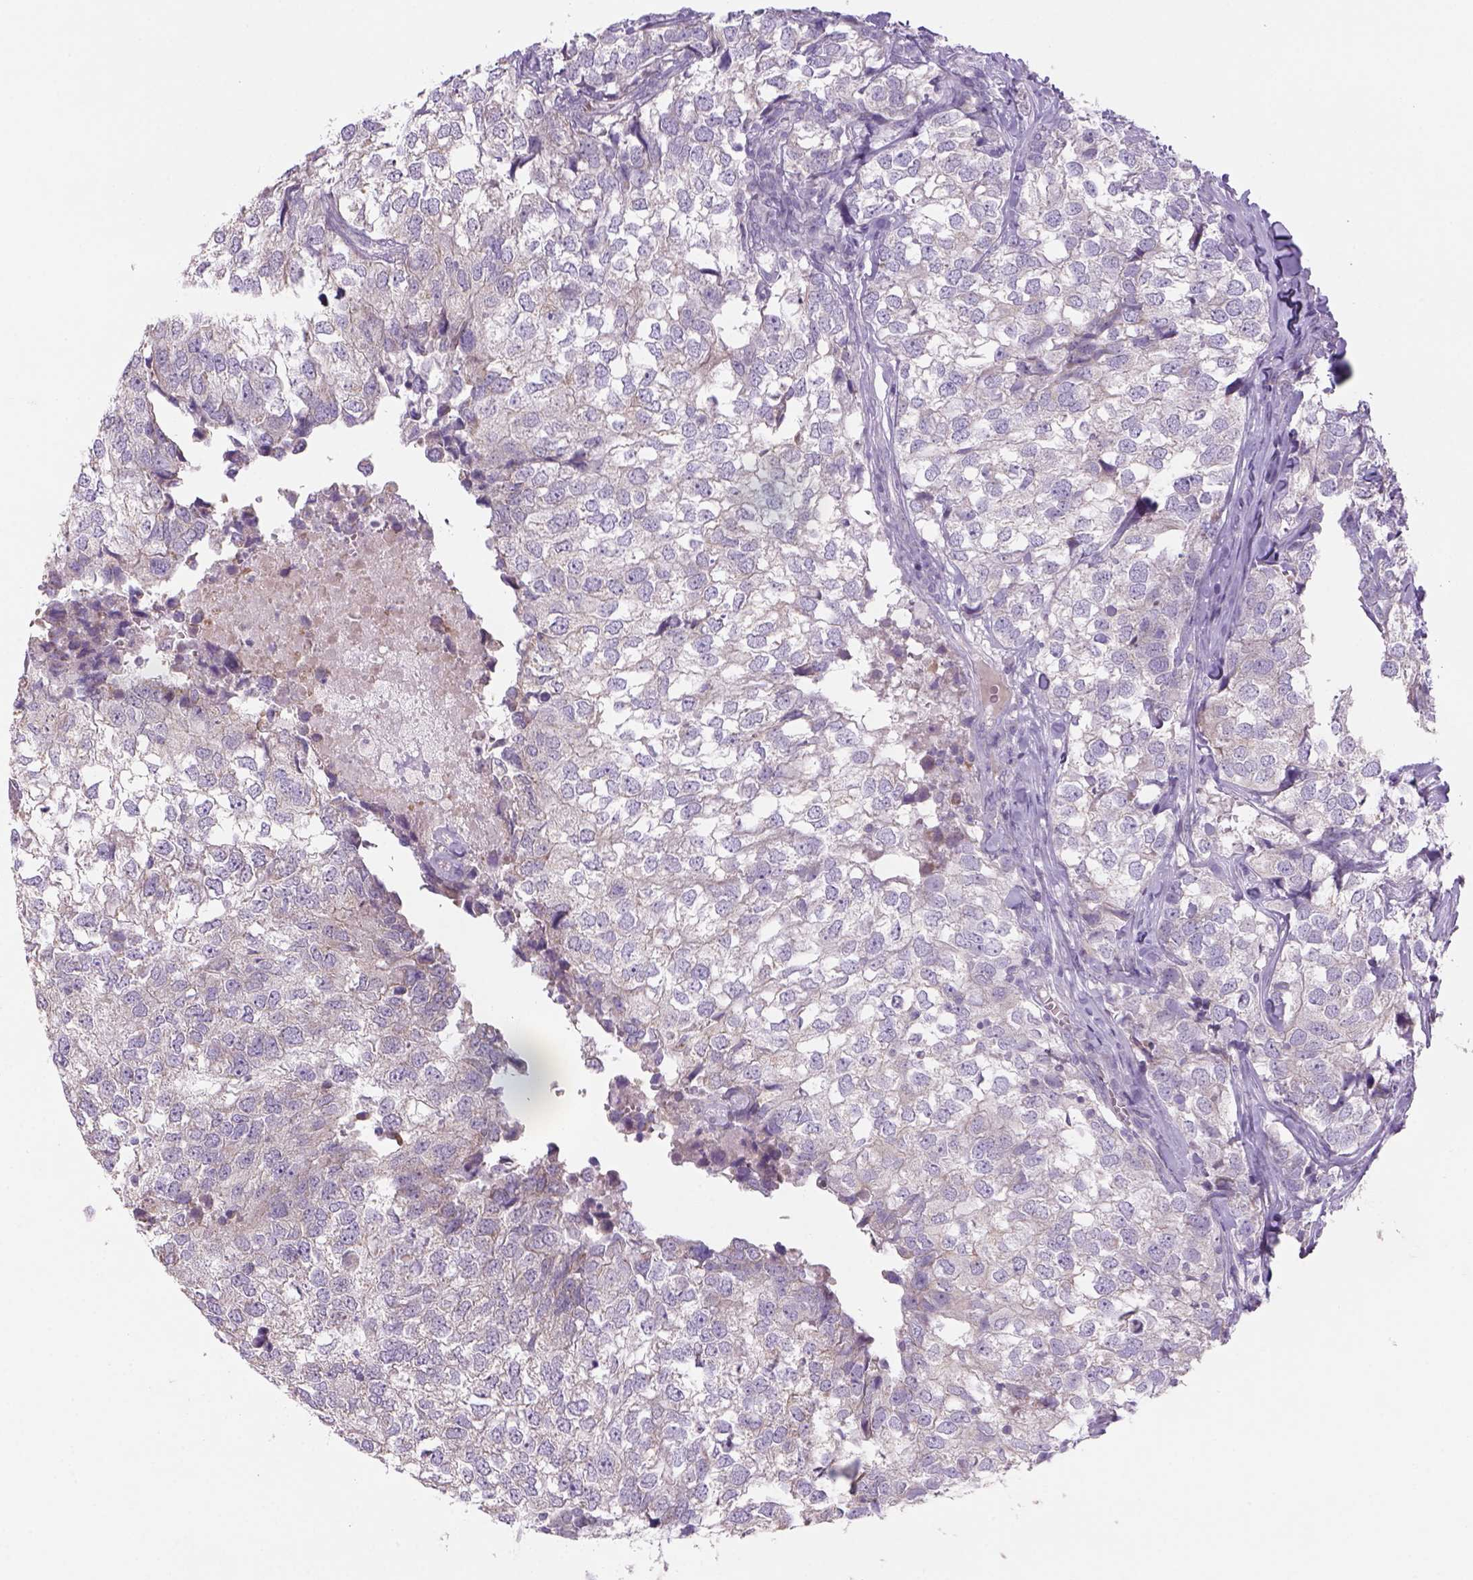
{"staining": {"intensity": "negative", "quantity": "none", "location": "none"}, "tissue": "breast cancer", "cell_type": "Tumor cells", "image_type": "cancer", "snomed": [{"axis": "morphology", "description": "Duct carcinoma"}, {"axis": "topography", "description": "Breast"}], "caption": "DAB immunohistochemical staining of breast cancer (intraductal carcinoma) displays no significant expression in tumor cells.", "gene": "ADGRV1", "patient": {"sex": "female", "age": 30}}